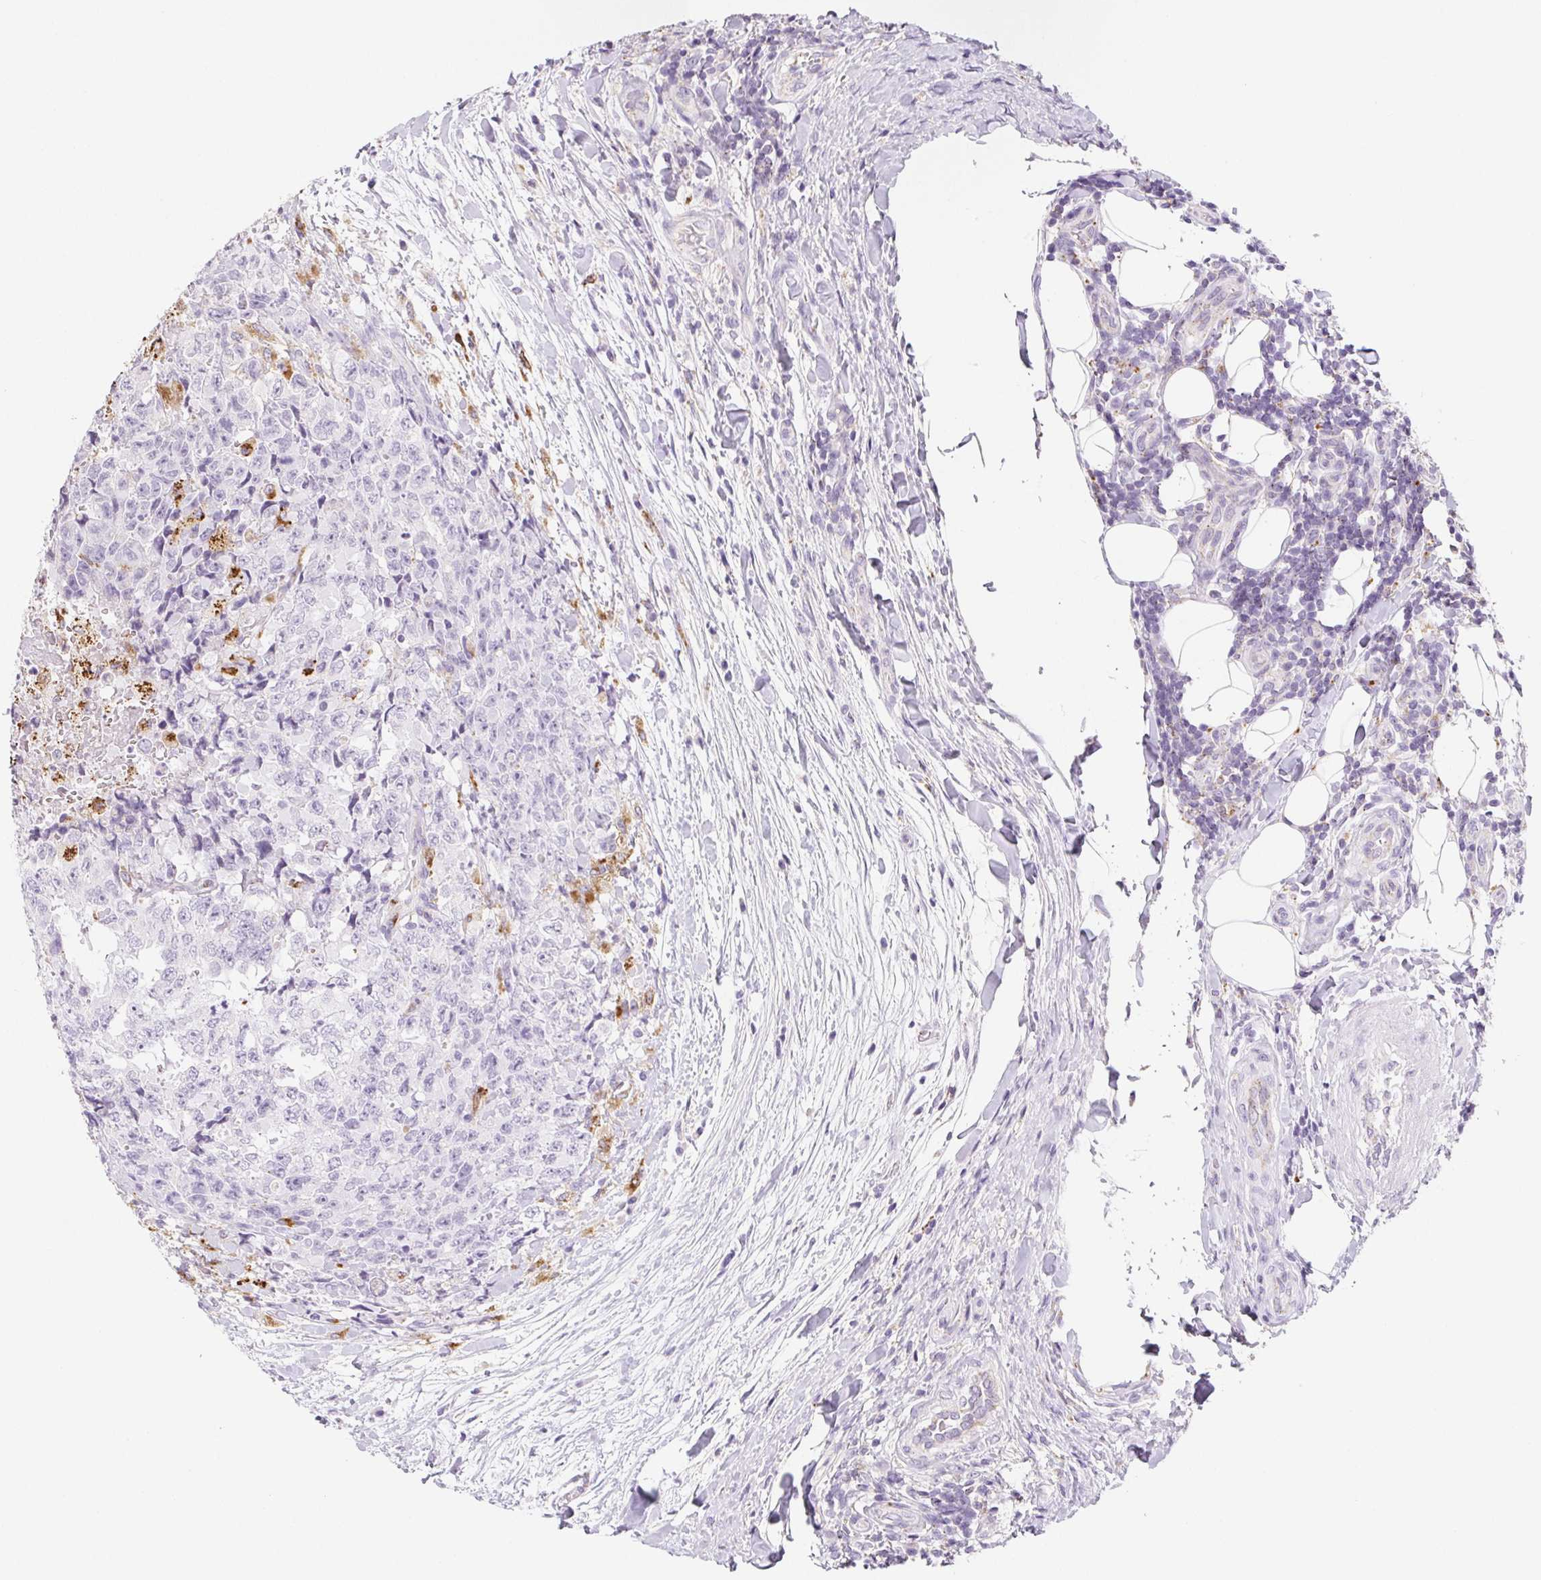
{"staining": {"intensity": "negative", "quantity": "none", "location": "none"}, "tissue": "testis cancer", "cell_type": "Tumor cells", "image_type": "cancer", "snomed": [{"axis": "morphology", "description": "Carcinoma, Embryonal, NOS"}, {"axis": "topography", "description": "Testis"}], "caption": "High power microscopy histopathology image of an immunohistochemistry (IHC) image of embryonal carcinoma (testis), revealing no significant expression in tumor cells. Nuclei are stained in blue.", "gene": "LIPA", "patient": {"sex": "male", "age": 24}}